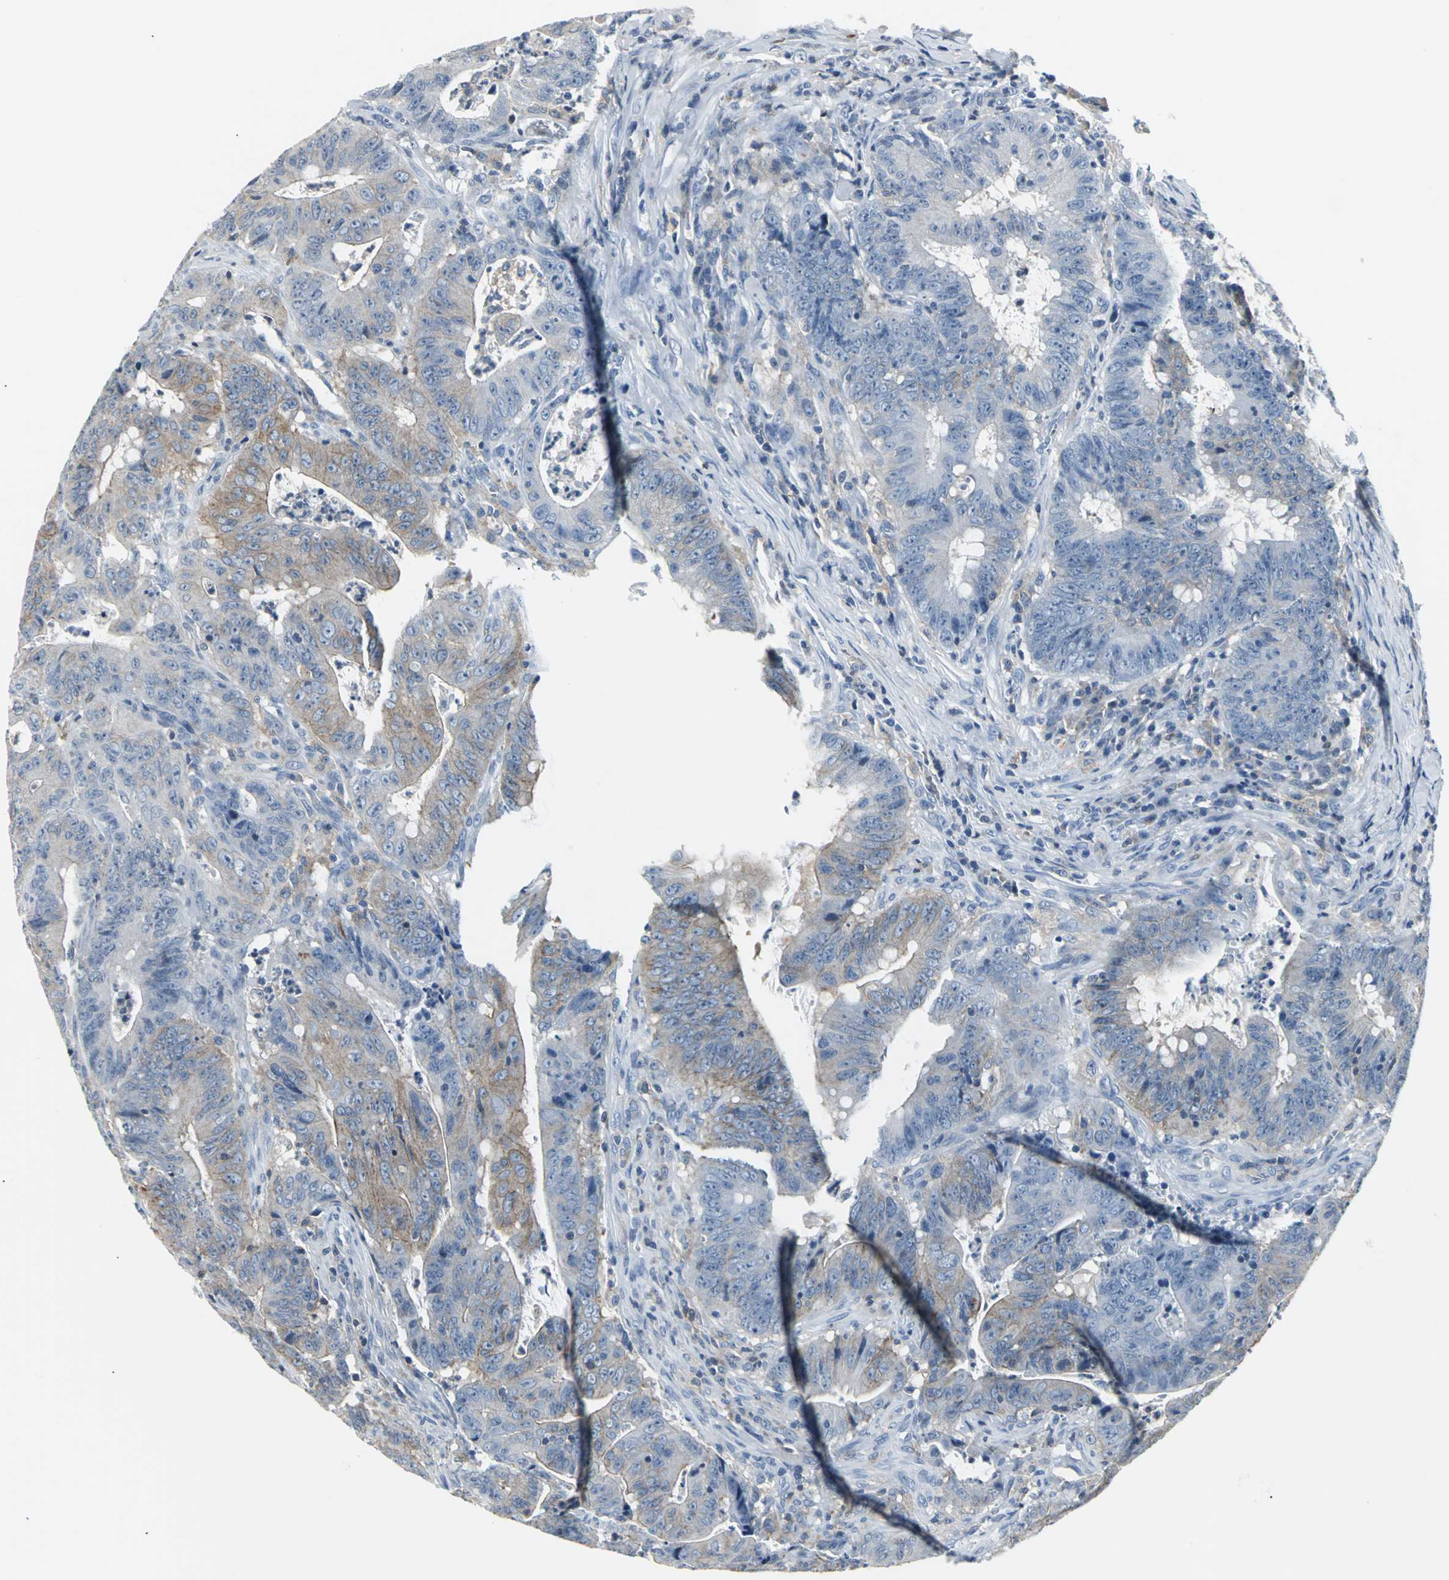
{"staining": {"intensity": "weak", "quantity": "25%-75%", "location": "cytoplasmic/membranous"}, "tissue": "colorectal cancer", "cell_type": "Tumor cells", "image_type": "cancer", "snomed": [{"axis": "morphology", "description": "Adenocarcinoma, NOS"}, {"axis": "topography", "description": "Colon"}], "caption": "Protein expression analysis of colorectal cancer (adenocarcinoma) demonstrates weak cytoplasmic/membranous expression in about 25%-75% of tumor cells.", "gene": "IQGAP2", "patient": {"sex": "male", "age": 45}}